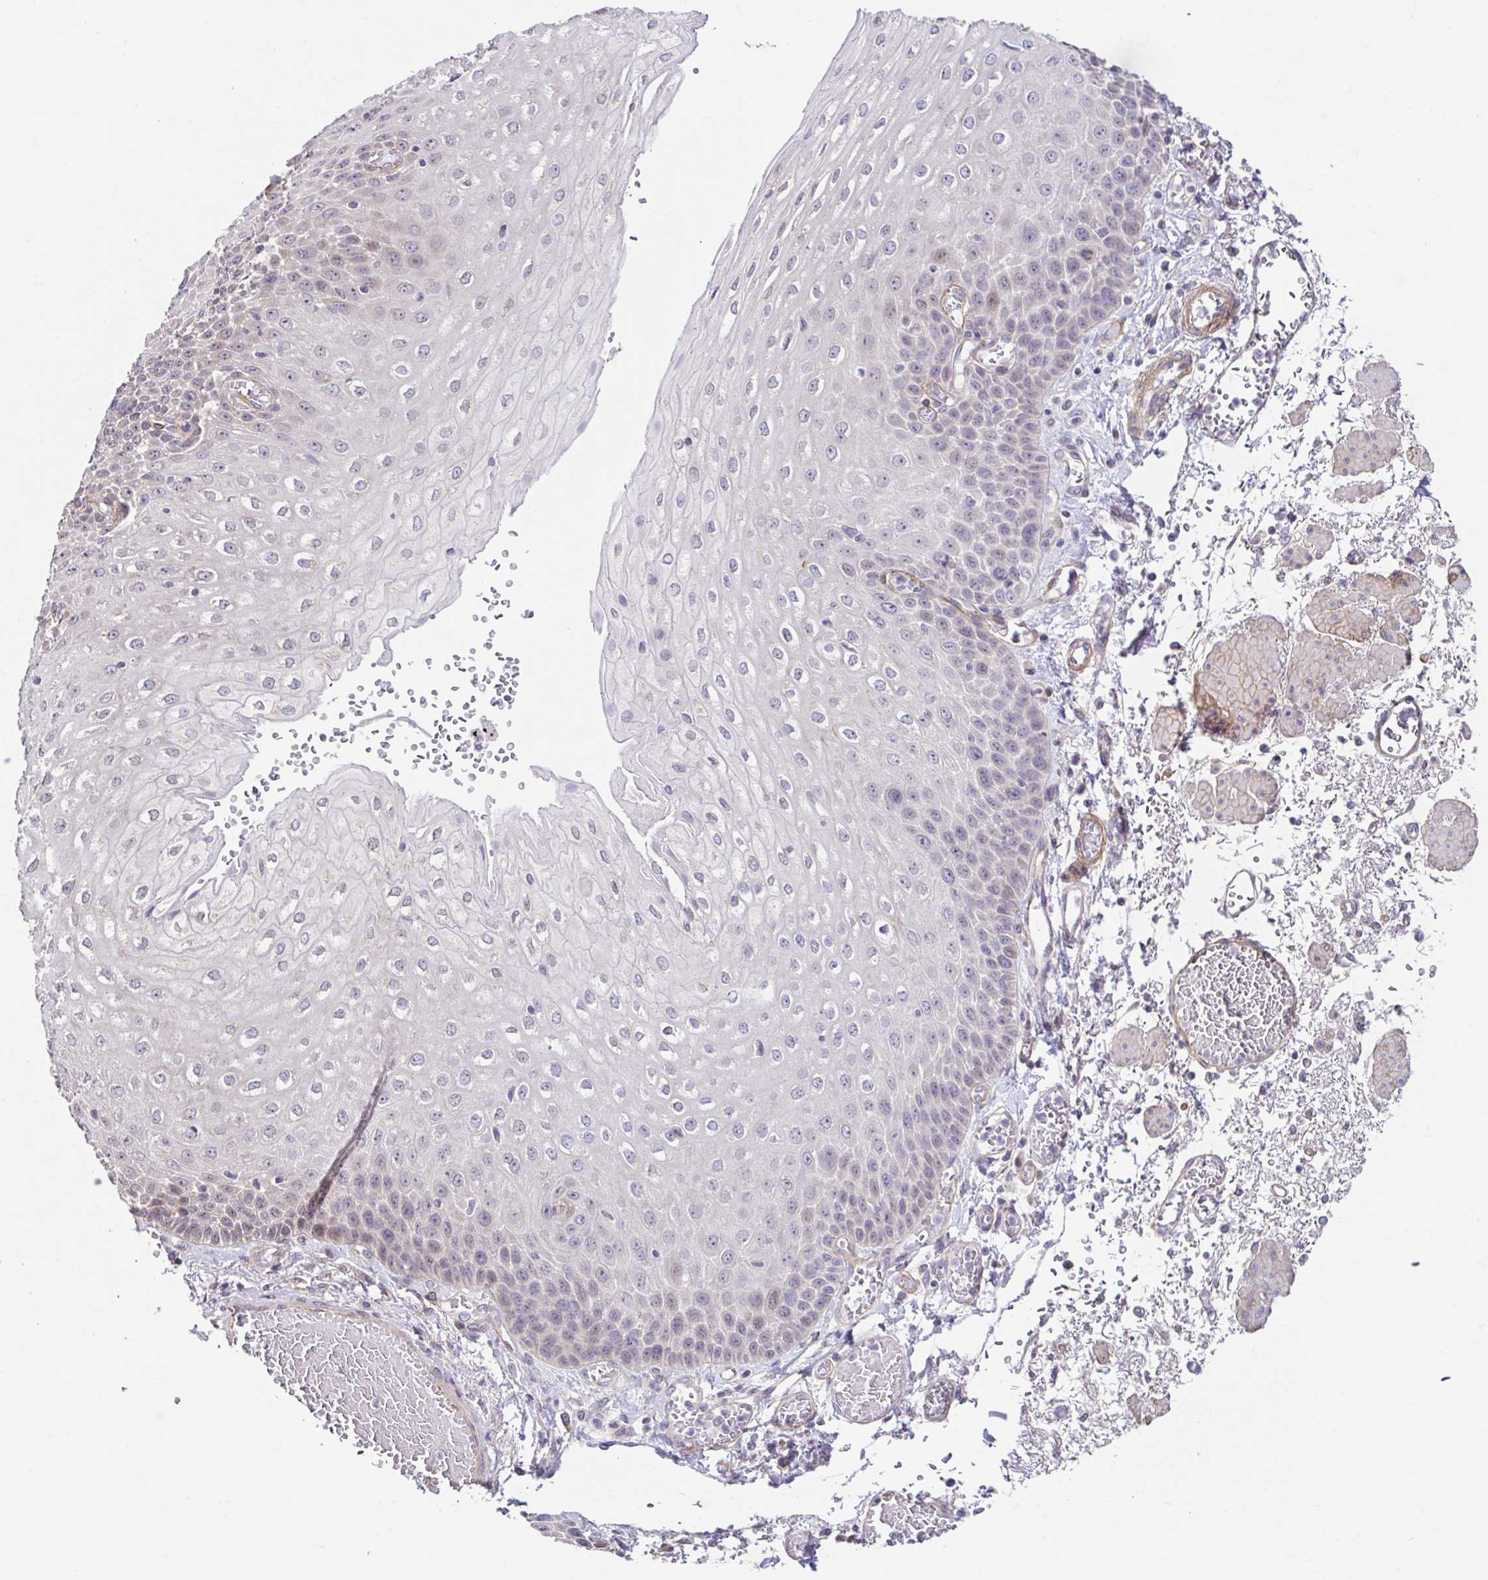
{"staining": {"intensity": "moderate", "quantity": "<25%", "location": "cytoplasmic/membranous"}, "tissue": "esophagus", "cell_type": "Squamous epithelial cells", "image_type": "normal", "snomed": [{"axis": "morphology", "description": "Normal tissue, NOS"}, {"axis": "morphology", "description": "Adenocarcinoma, NOS"}, {"axis": "topography", "description": "Esophagus"}], "caption": "This is an image of immunohistochemistry (IHC) staining of benign esophagus, which shows moderate expression in the cytoplasmic/membranous of squamous epithelial cells.", "gene": "NT5C1B", "patient": {"sex": "male", "age": 81}}